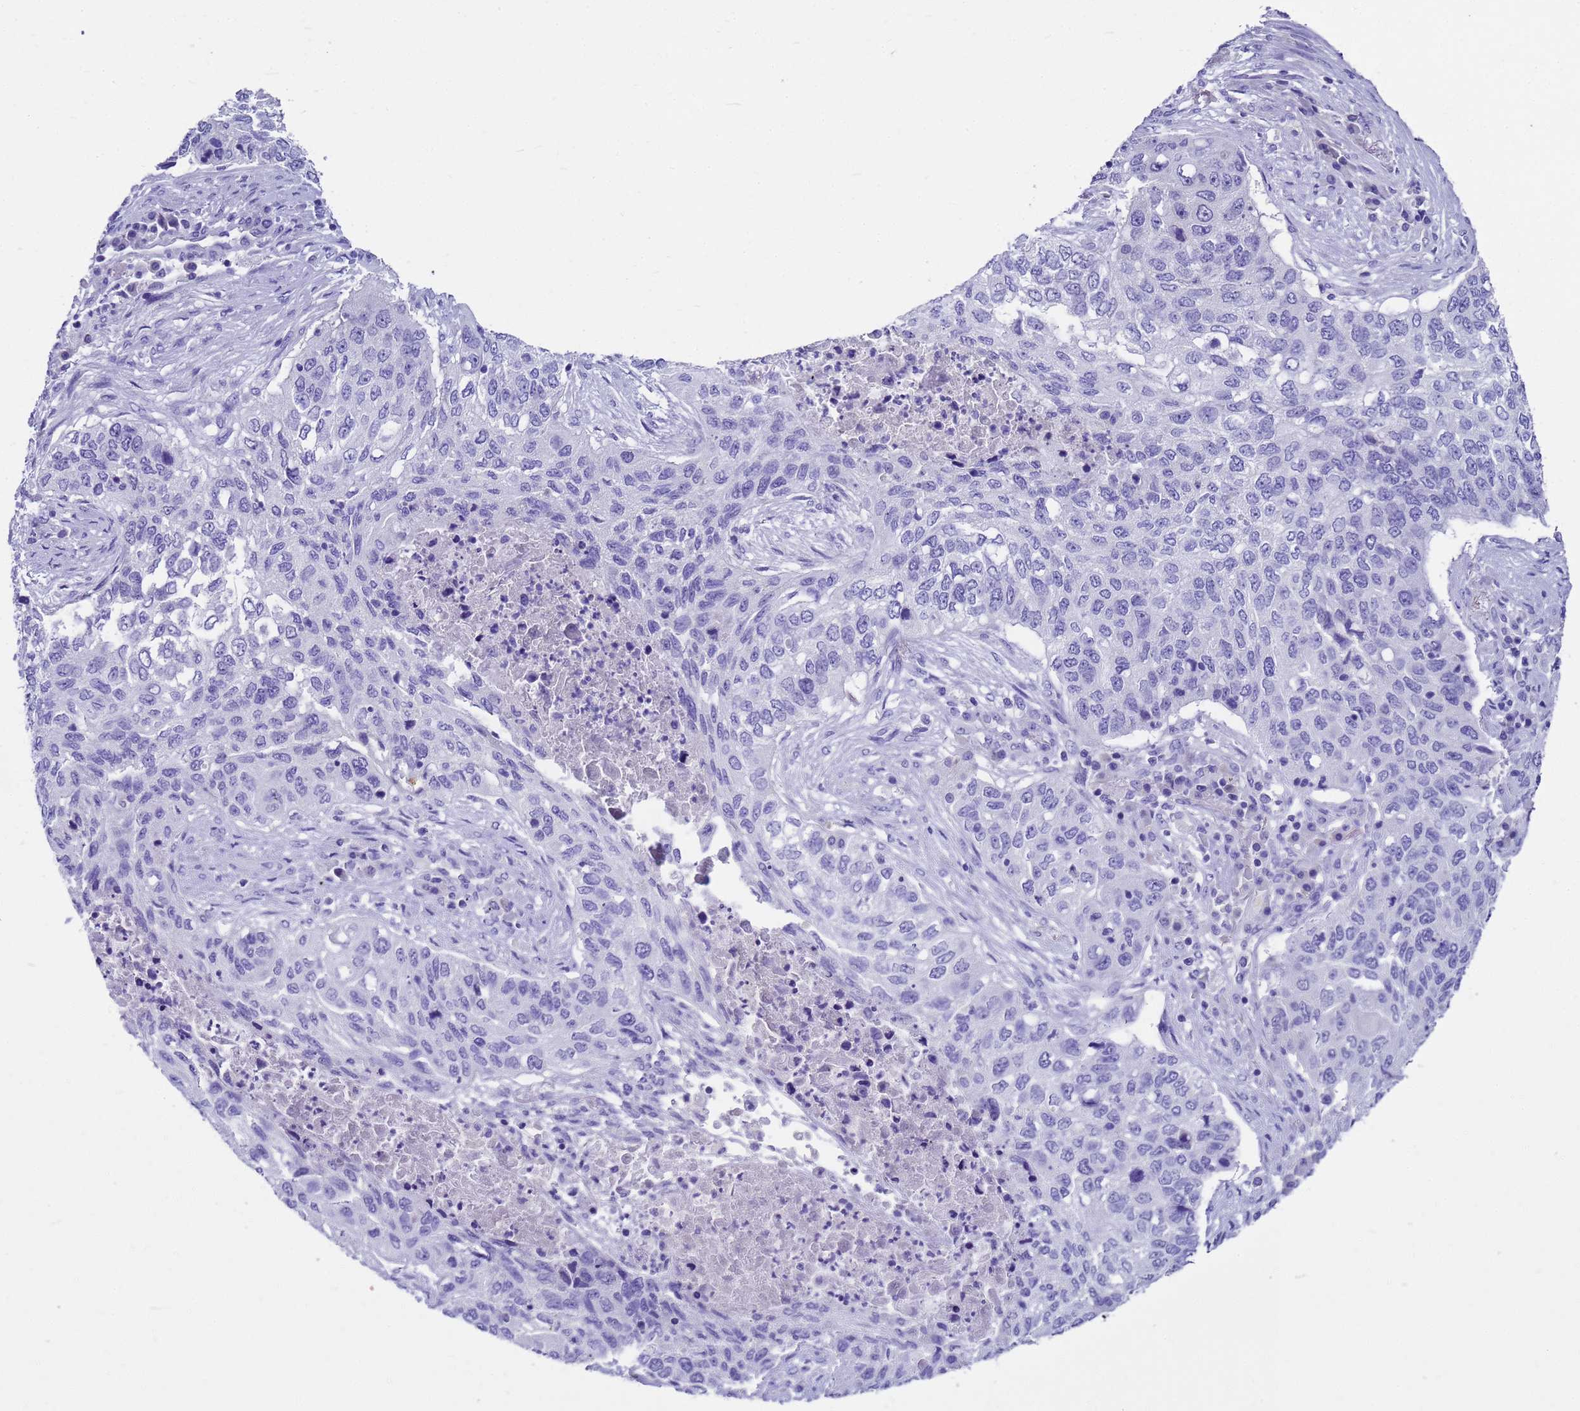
{"staining": {"intensity": "negative", "quantity": "none", "location": "none"}, "tissue": "lung cancer", "cell_type": "Tumor cells", "image_type": "cancer", "snomed": [{"axis": "morphology", "description": "Squamous cell carcinoma, NOS"}, {"axis": "topography", "description": "Lung"}], "caption": "The image displays no staining of tumor cells in squamous cell carcinoma (lung).", "gene": "MS4A13", "patient": {"sex": "female", "age": 63}}